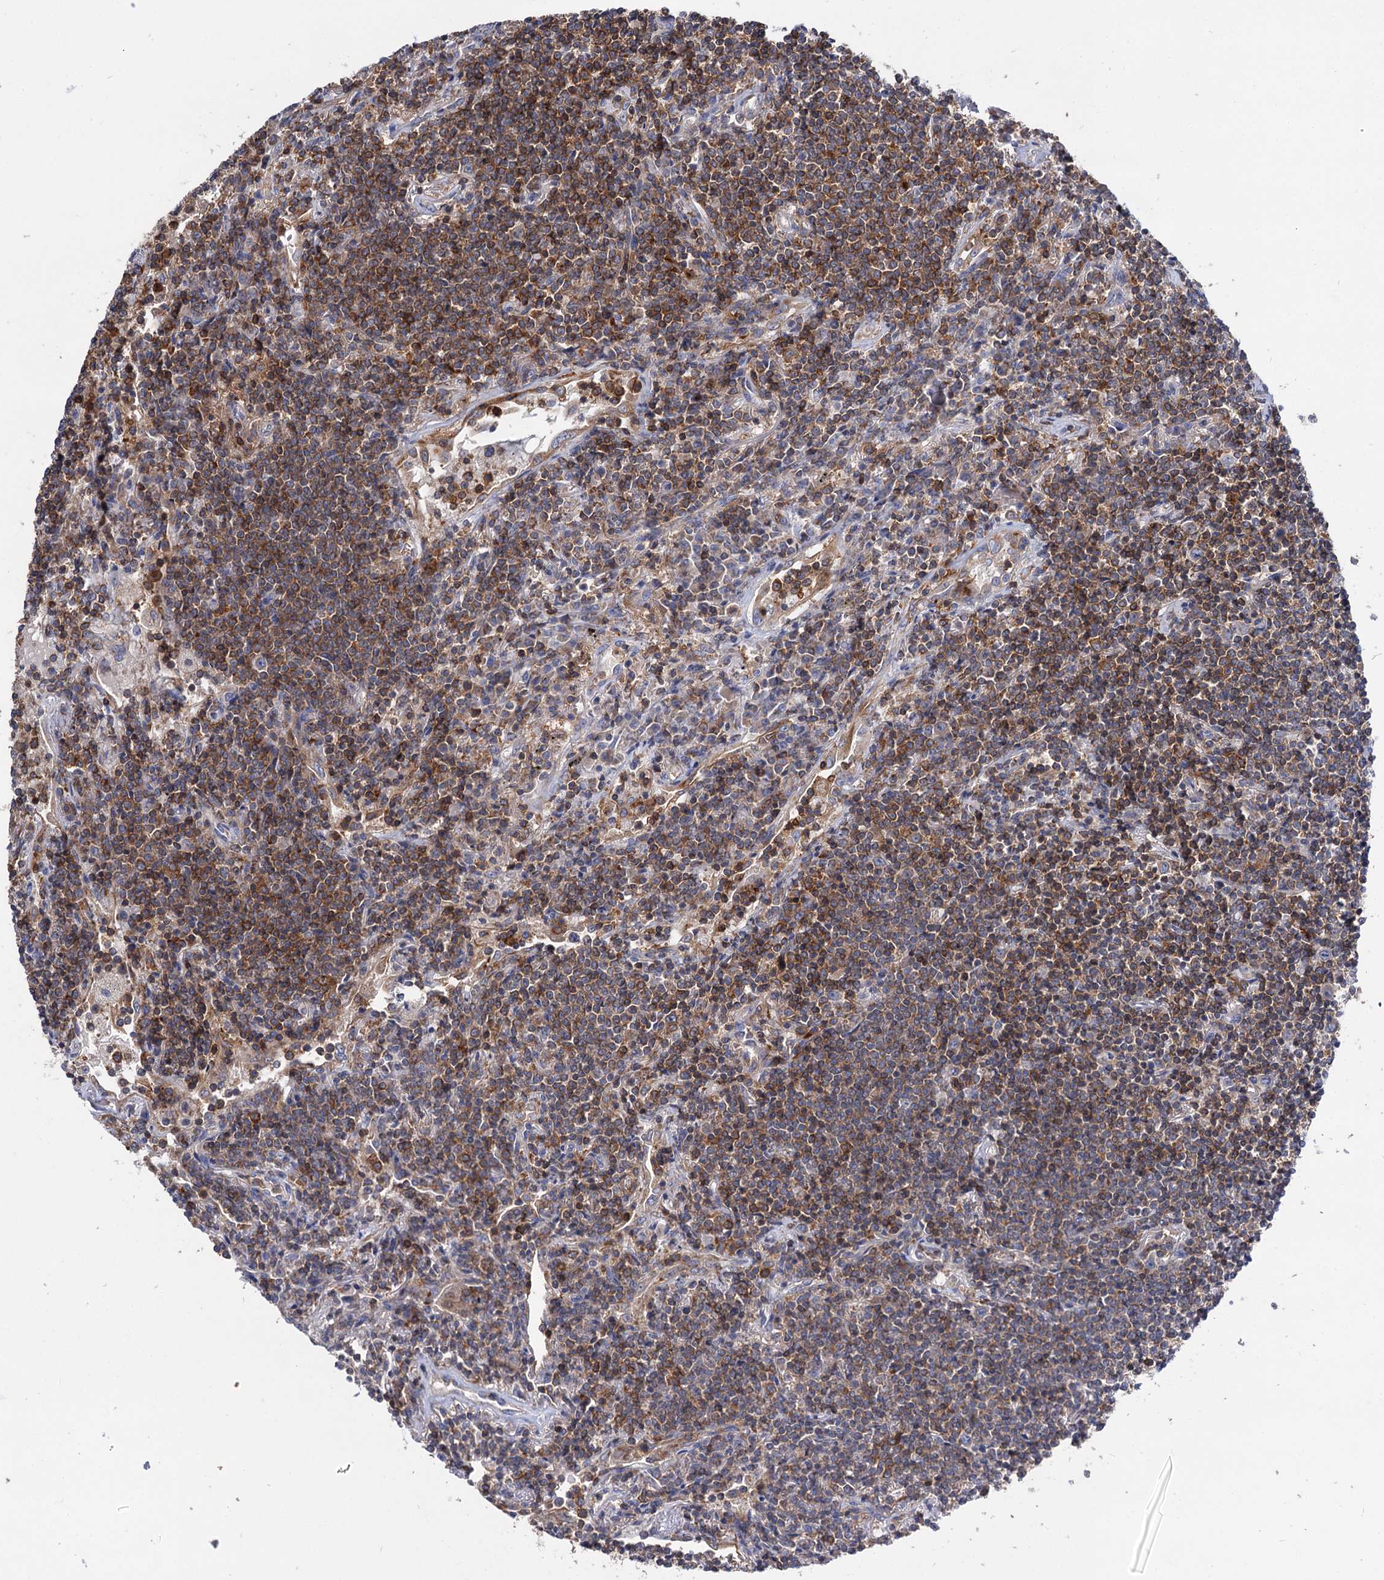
{"staining": {"intensity": "moderate", "quantity": ">75%", "location": "cytoplasmic/membranous"}, "tissue": "lymphoma", "cell_type": "Tumor cells", "image_type": "cancer", "snomed": [{"axis": "morphology", "description": "Malignant lymphoma, non-Hodgkin's type, Low grade"}, {"axis": "topography", "description": "Lung"}], "caption": "A histopathology image of low-grade malignant lymphoma, non-Hodgkin's type stained for a protein exhibits moderate cytoplasmic/membranous brown staining in tumor cells. (Stains: DAB in brown, nuclei in blue, Microscopy: brightfield microscopy at high magnification).", "gene": "UBASH3B", "patient": {"sex": "female", "age": 71}}